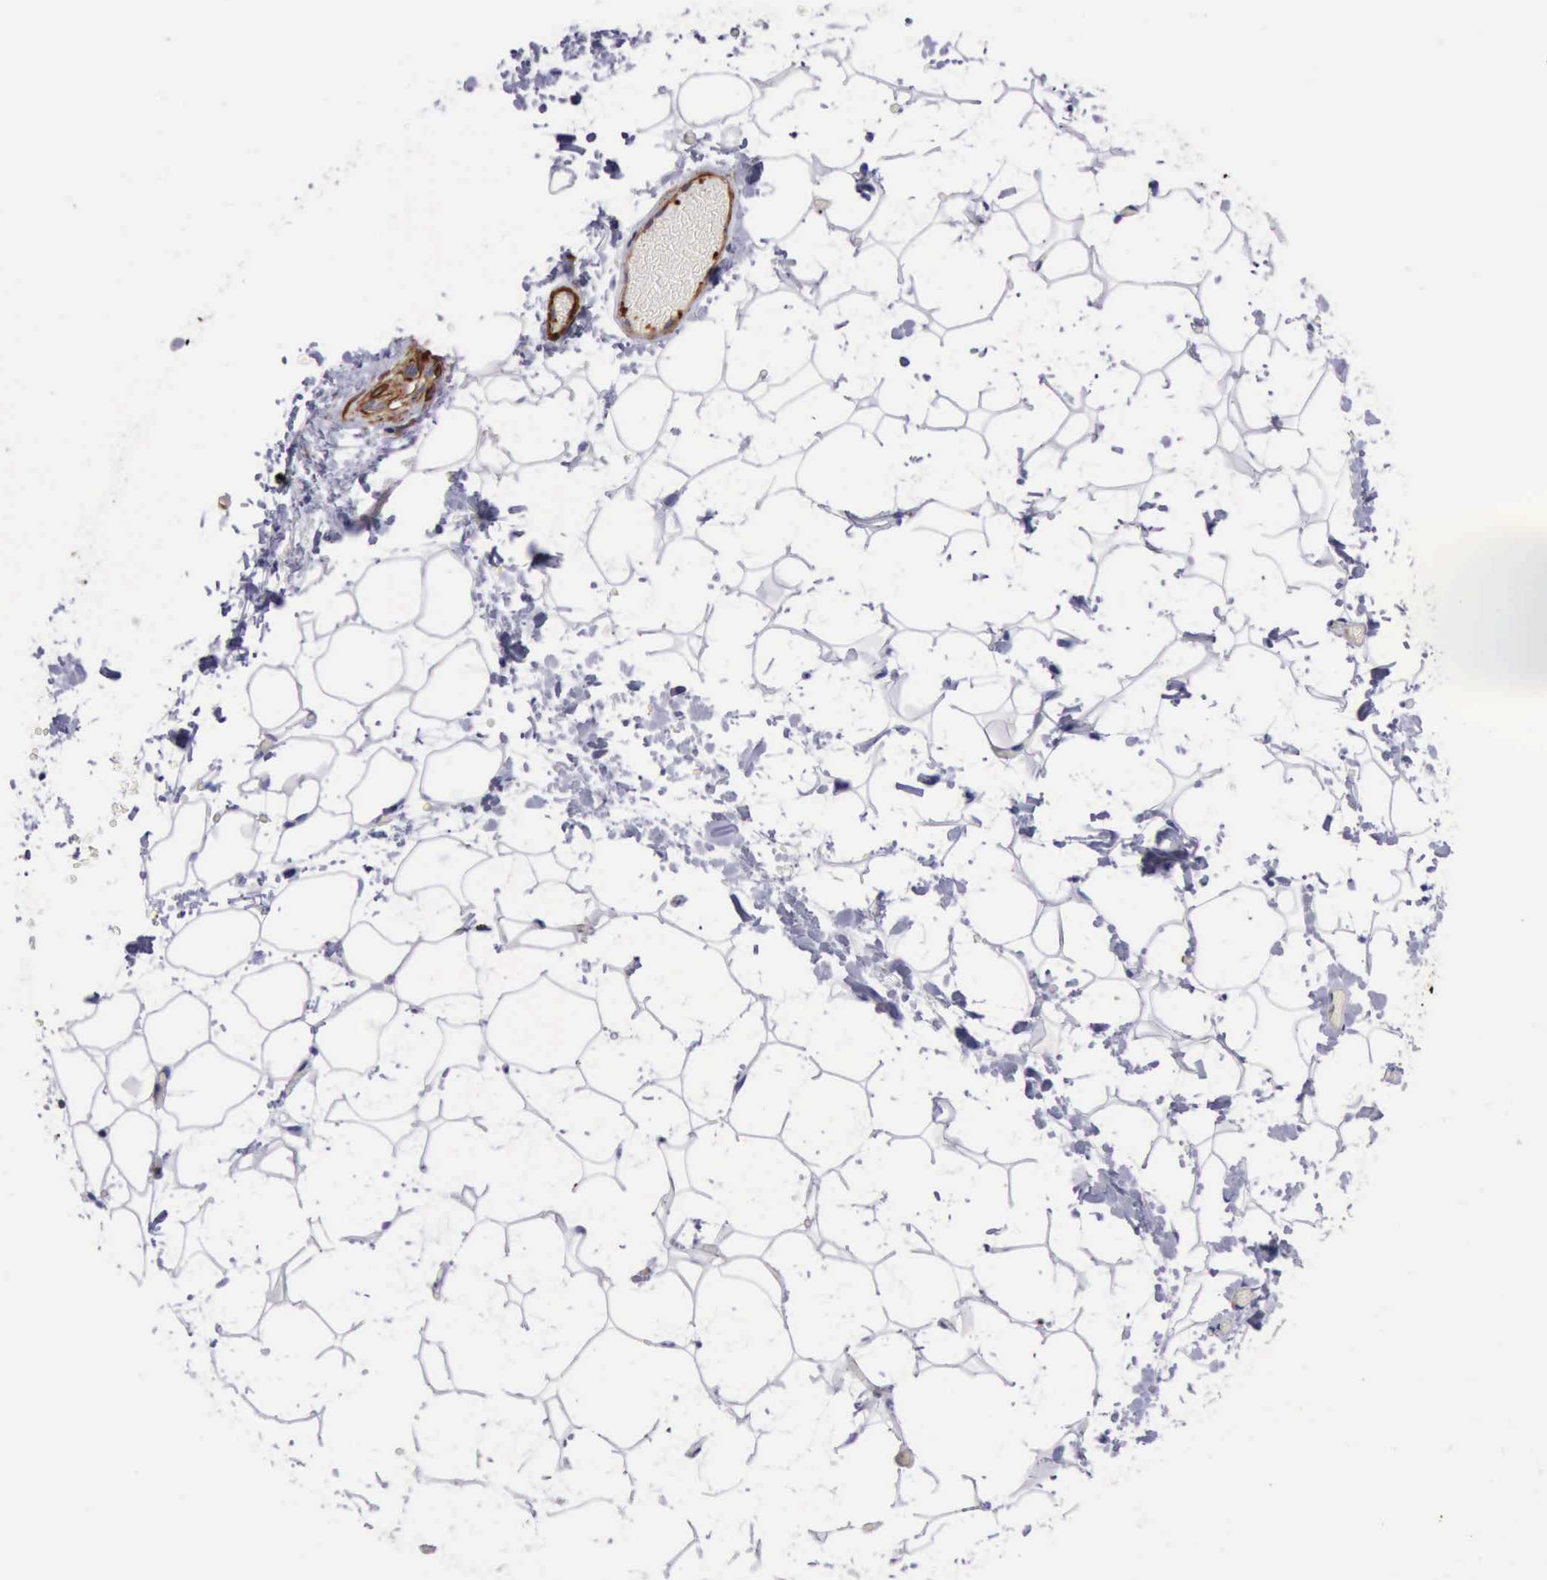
{"staining": {"intensity": "negative", "quantity": "none", "location": "none"}, "tissue": "adipose tissue", "cell_type": "Adipocytes", "image_type": "normal", "snomed": [{"axis": "morphology", "description": "Normal tissue, NOS"}, {"axis": "morphology", "description": "Fibrosis, NOS"}, {"axis": "topography", "description": "Breast"}], "caption": "Adipocytes show no significant positivity in benign adipose tissue.", "gene": "FLNA", "patient": {"sex": "female", "age": 24}}